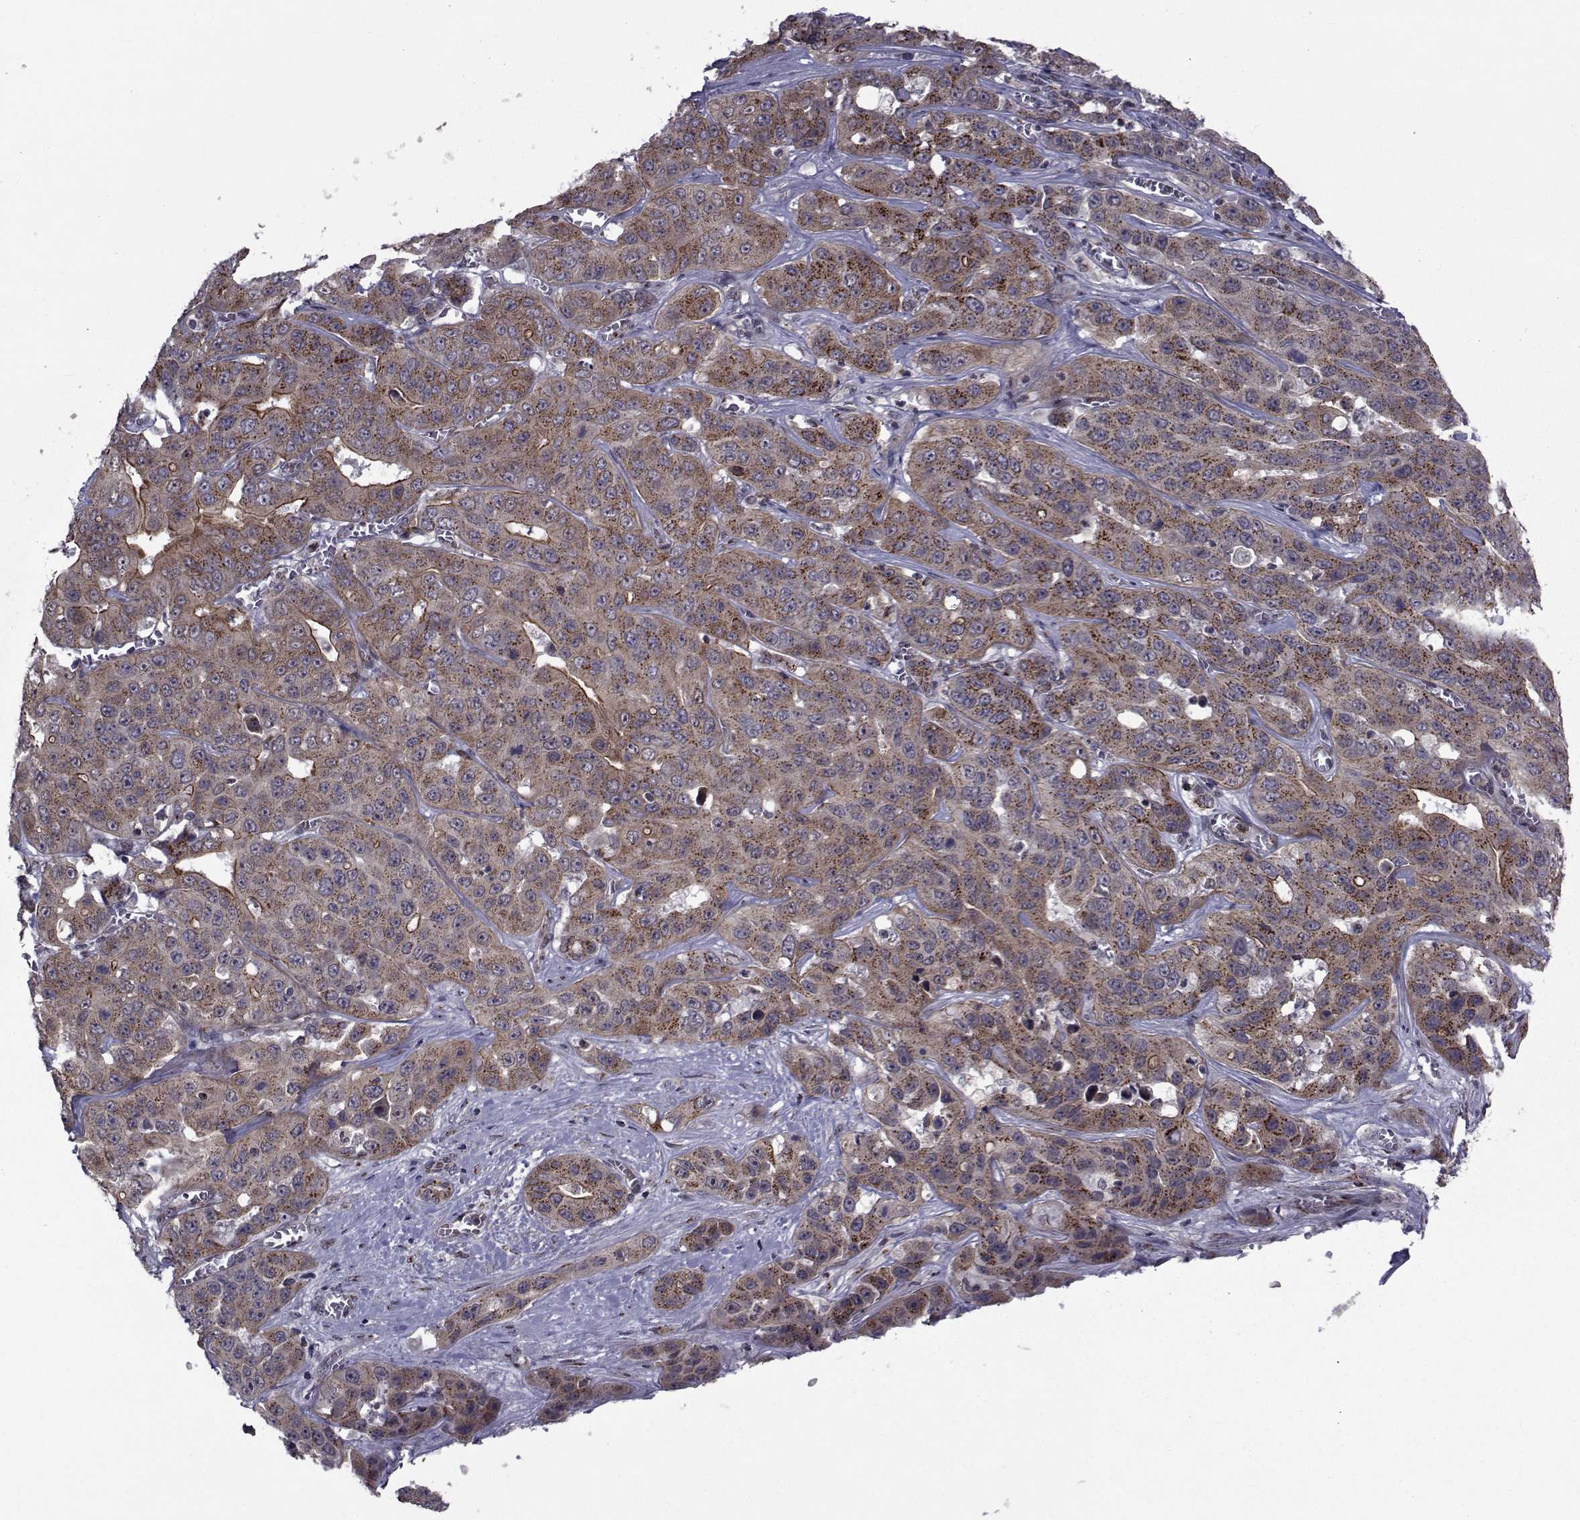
{"staining": {"intensity": "moderate", "quantity": ">75%", "location": "cytoplasmic/membranous"}, "tissue": "liver cancer", "cell_type": "Tumor cells", "image_type": "cancer", "snomed": [{"axis": "morphology", "description": "Cholangiocarcinoma"}, {"axis": "topography", "description": "Liver"}], "caption": "Immunohistochemistry photomicrograph of liver cholangiocarcinoma stained for a protein (brown), which demonstrates medium levels of moderate cytoplasmic/membranous positivity in about >75% of tumor cells.", "gene": "ATP6V1C2", "patient": {"sex": "female", "age": 52}}